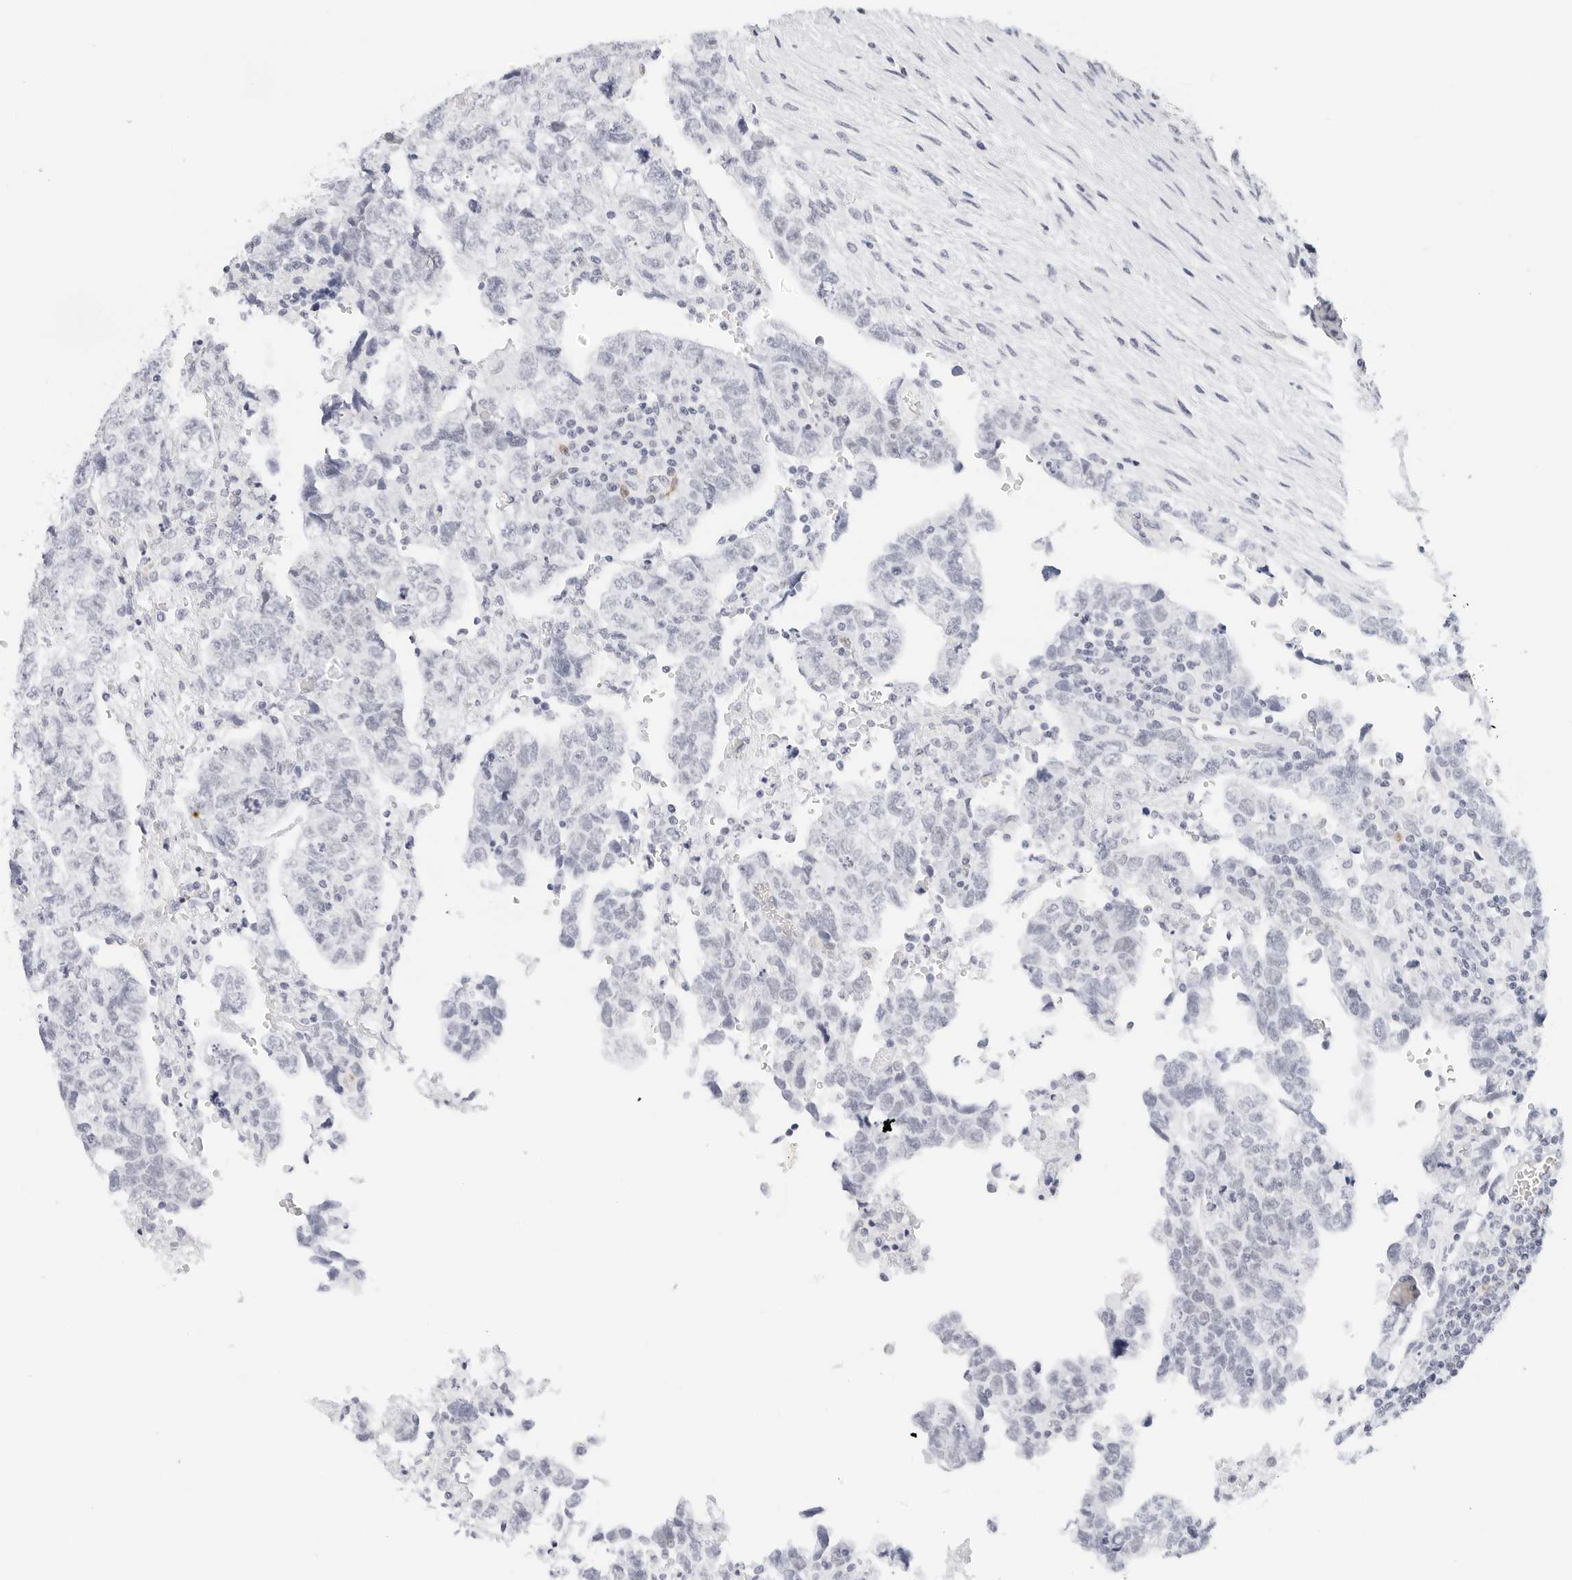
{"staining": {"intensity": "negative", "quantity": "none", "location": "none"}, "tissue": "testis cancer", "cell_type": "Tumor cells", "image_type": "cancer", "snomed": [{"axis": "morphology", "description": "Normal tissue, NOS"}, {"axis": "morphology", "description": "Carcinoma, Embryonal, NOS"}, {"axis": "topography", "description": "Testis"}], "caption": "Micrograph shows no significant protein expression in tumor cells of testis cancer (embryonal carcinoma). (DAB IHC with hematoxylin counter stain).", "gene": "CD22", "patient": {"sex": "male", "age": 36}}